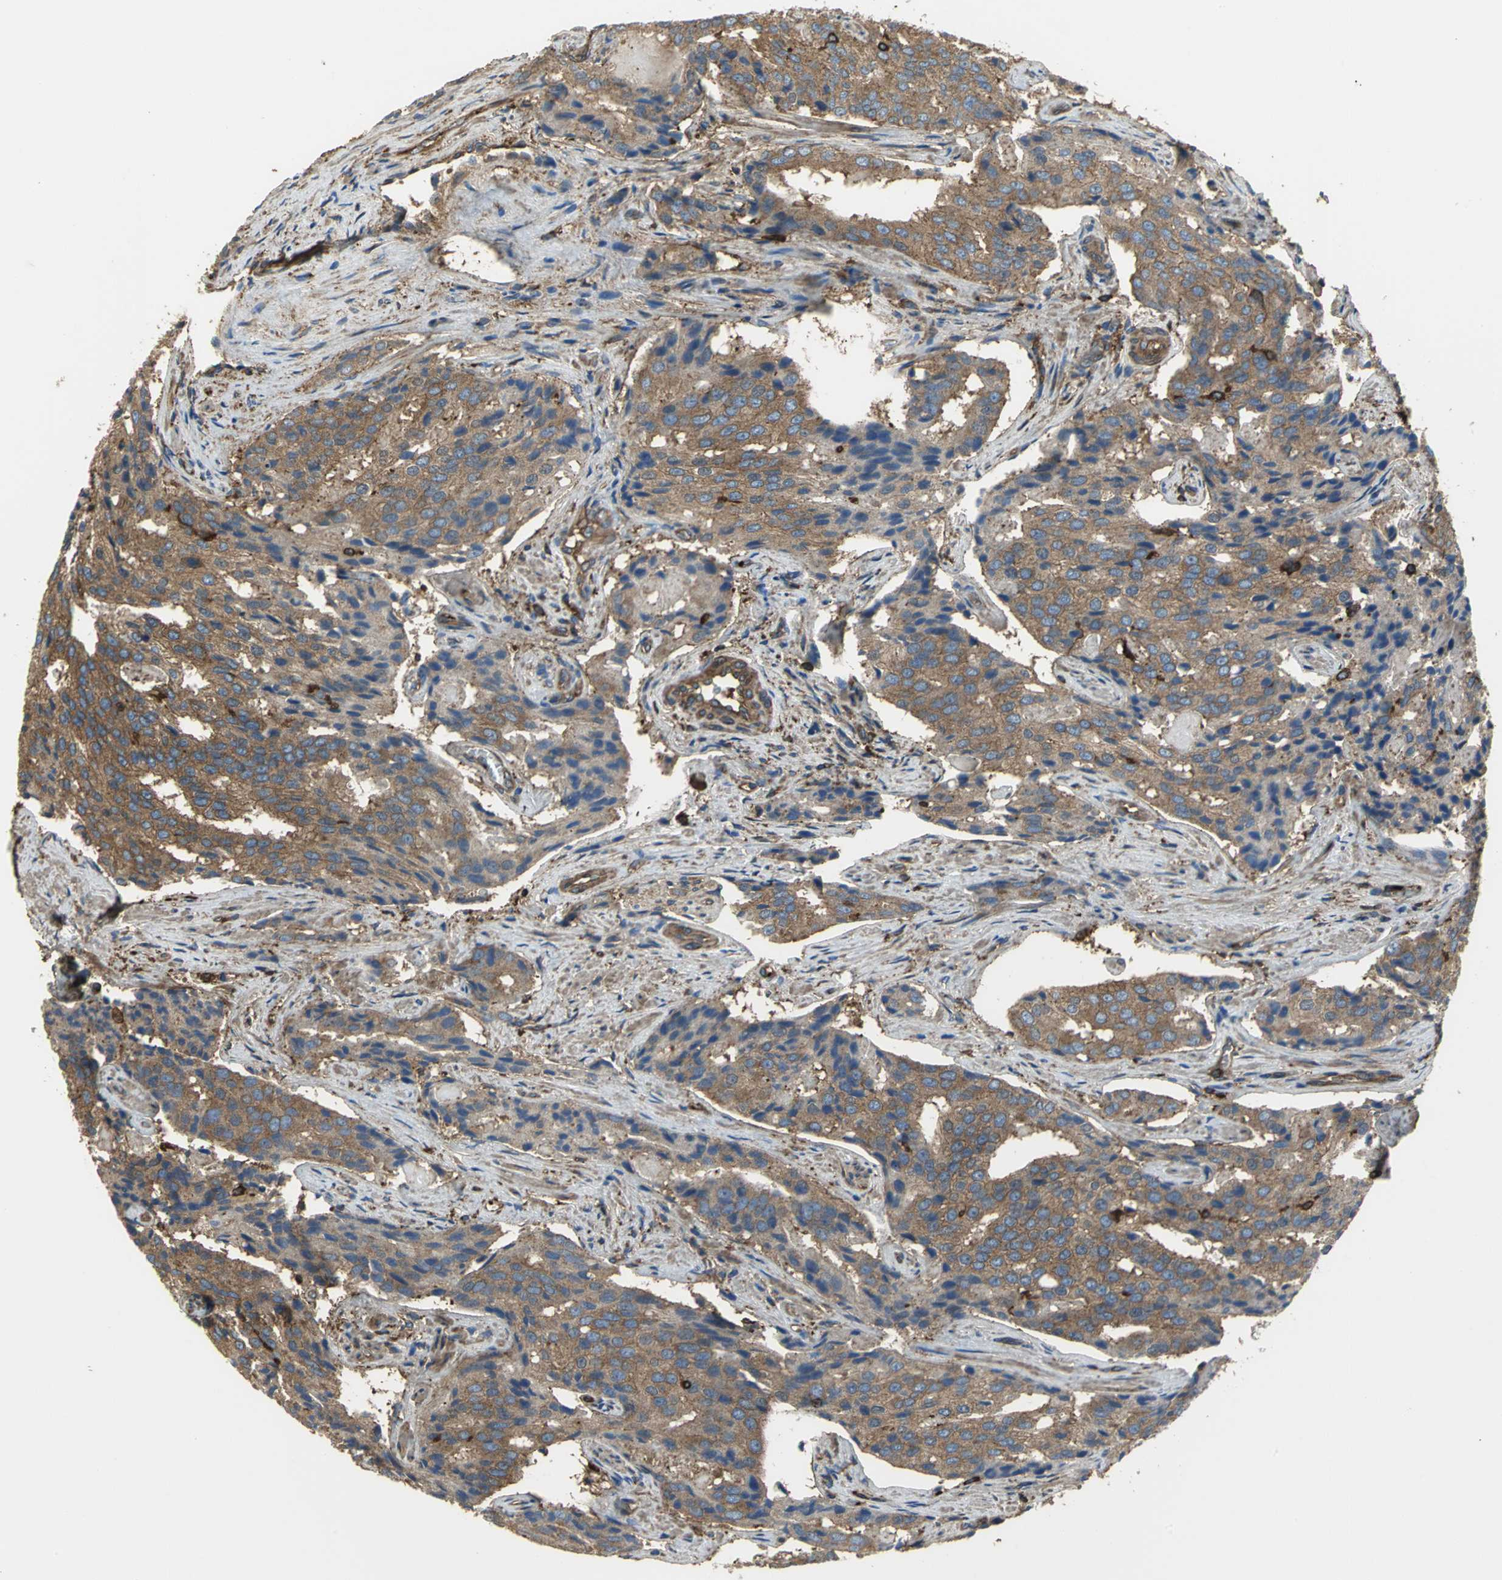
{"staining": {"intensity": "moderate", "quantity": ">75%", "location": "cytoplasmic/membranous"}, "tissue": "prostate cancer", "cell_type": "Tumor cells", "image_type": "cancer", "snomed": [{"axis": "morphology", "description": "Adenocarcinoma, High grade"}, {"axis": "topography", "description": "Prostate"}], "caption": "Prostate high-grade adenocarcinoma stained with a protein marker displays moderate staining in tumor cells.", "gene": "TLN1", "patient": {"sex": "male", "age": 58}}